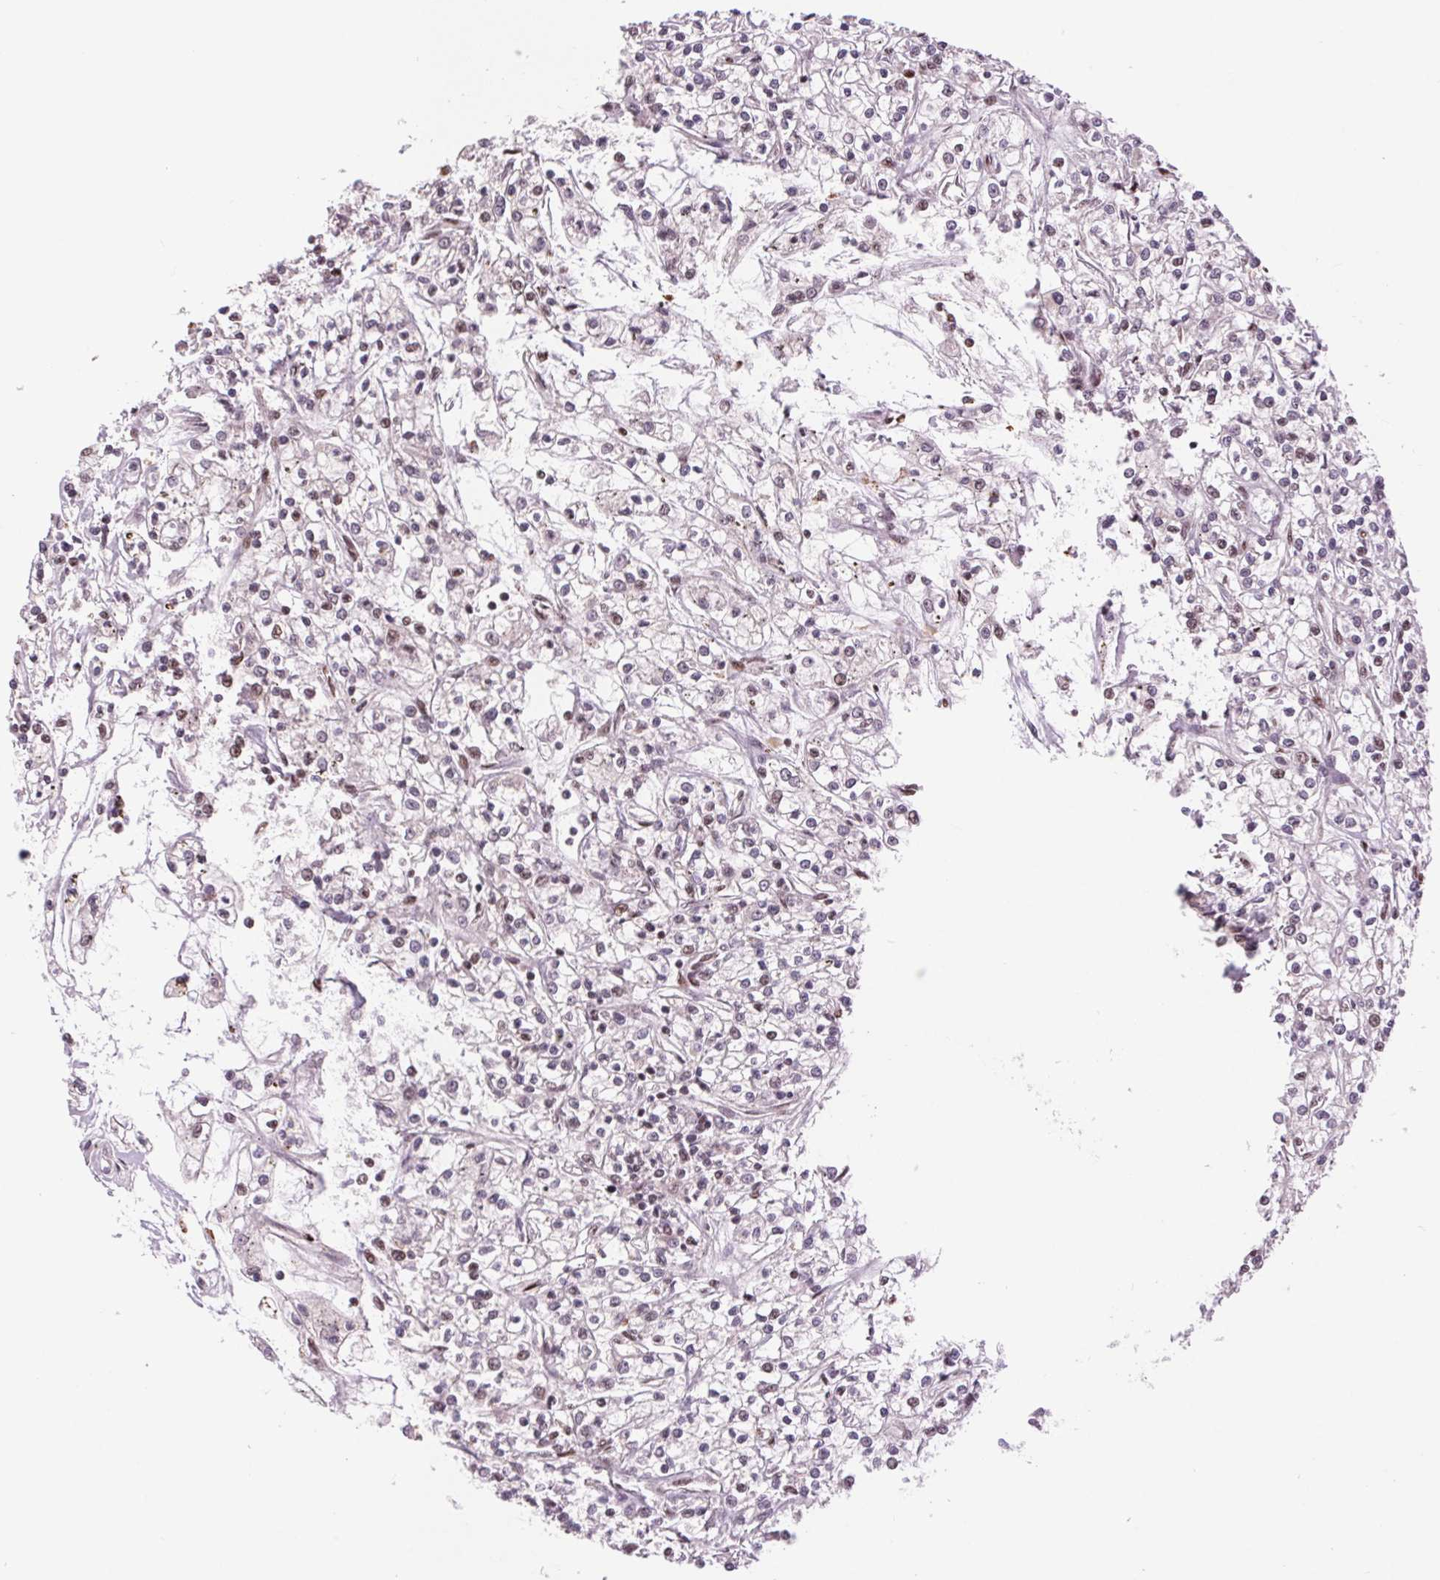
{"staining": {"intensity": "negative", "quantity": "none", "location": "none"}, "tissue": "renal cancer", "cell_type": "Tumor cells", "image_type": "cancer", "snomed": [{"axis": "morphology", "description": "Adenocarcinoma, NOS"}, {"axis": "topography", "description": "Kidney"}], "caption": "The immunohistochemistry (IHC) image has no significant positivity in tumor cells of renal cancer (adenocarcinoma) tissue.", "gene": "RAD23A", "patient": {"sex": "female", "age": 59}}